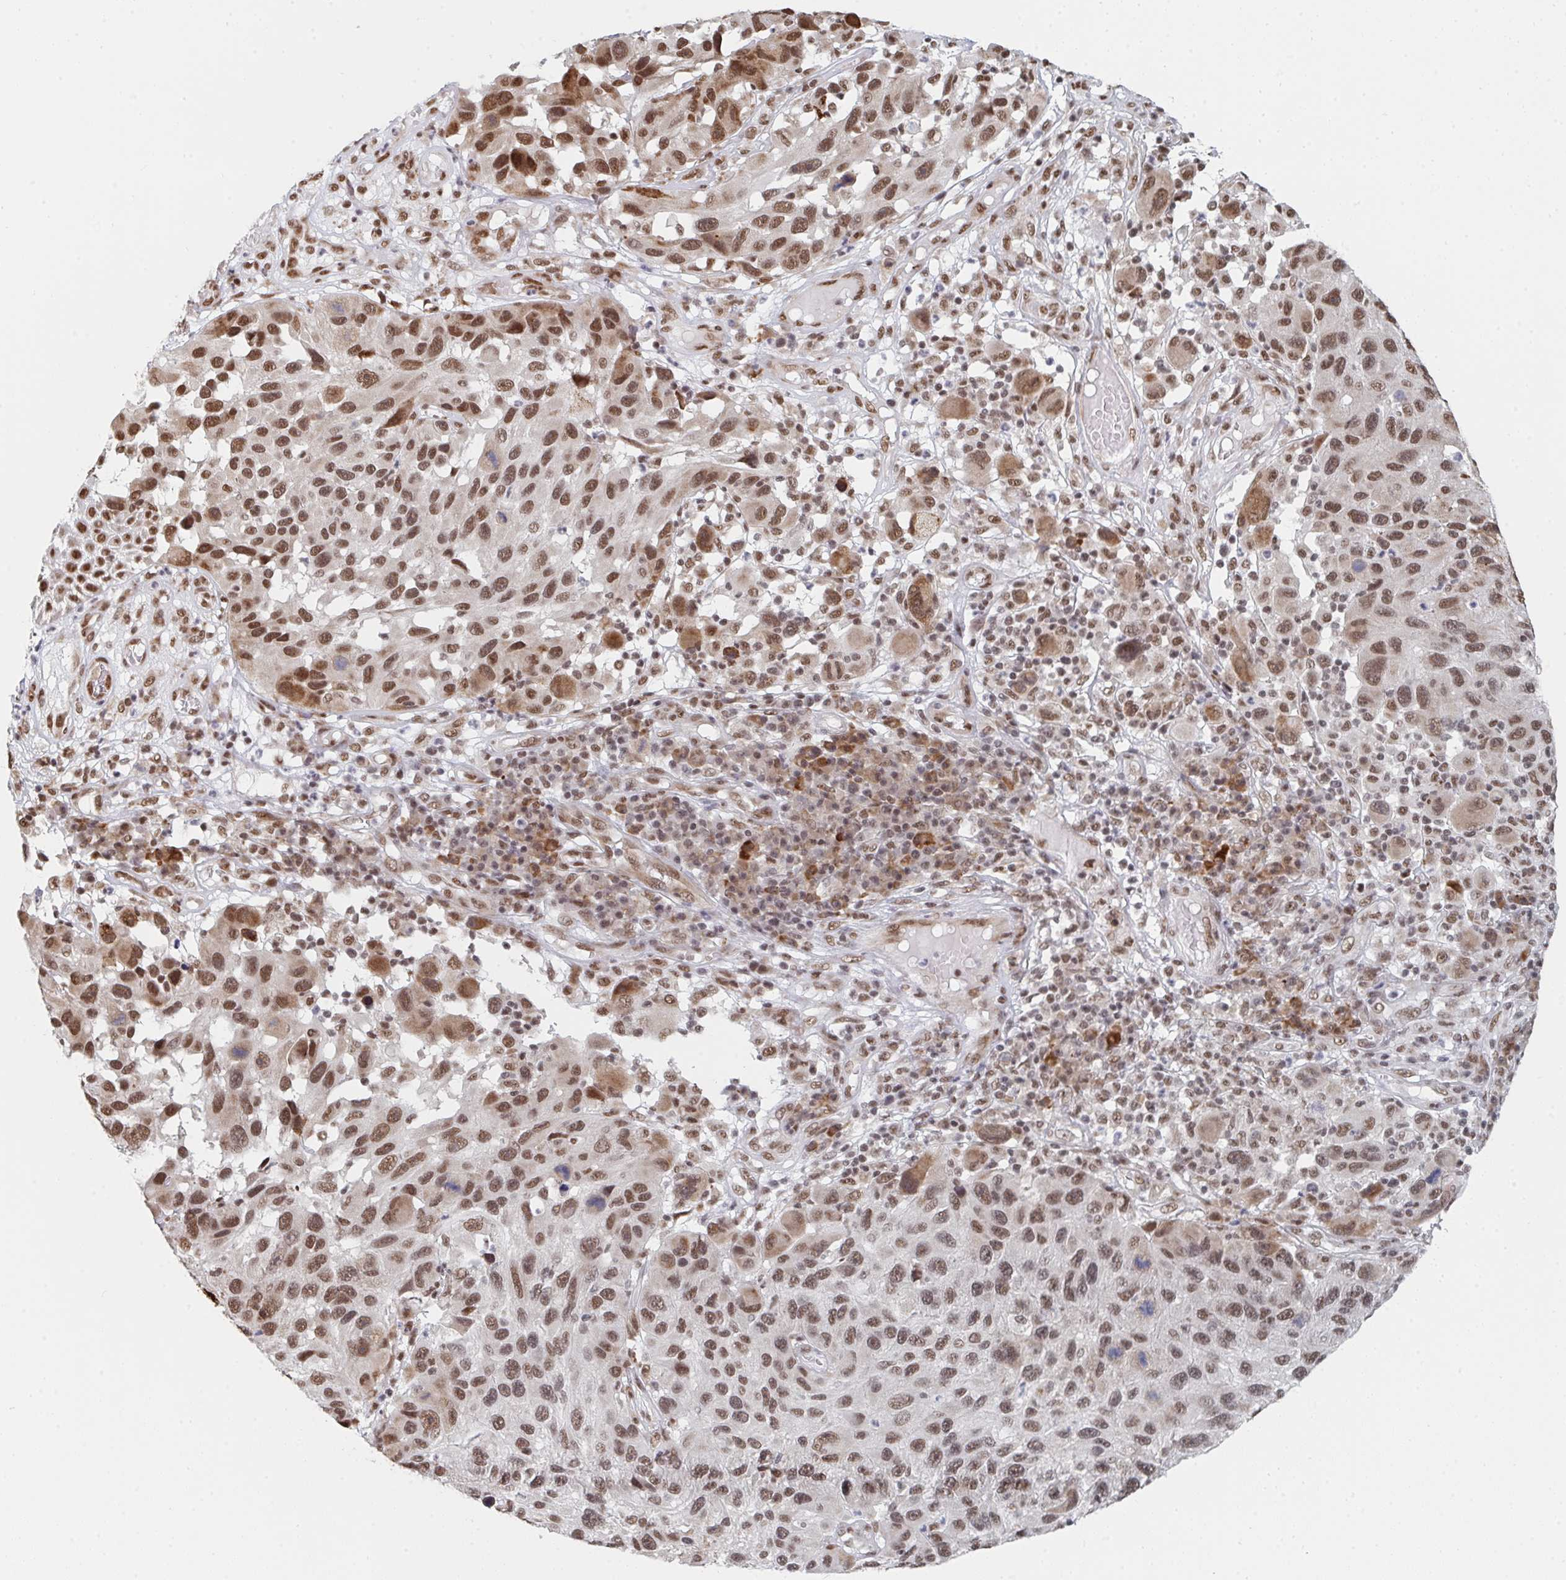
{"staining": {"intensity": "moderate", "quantity": ">75%", "location": "nuclear"}, "tissue": "melanoma", "cell_type": "Tumor cells", "image_type": "cancer", "snomed": [{"axis": "morphology", "description": "Malignant melanoma, NOS"}, {"axis": "topography", "description": "Skin"}], "caption": "Immunohistochemistry image of human malignant melanoma stained for a protein (brown), which demonstrates medium levels of moderate nuclear expression in approximately >75% of tumor cells.", "gene": "MBNL1", "patient": {"sex": "male", "age": 53}}